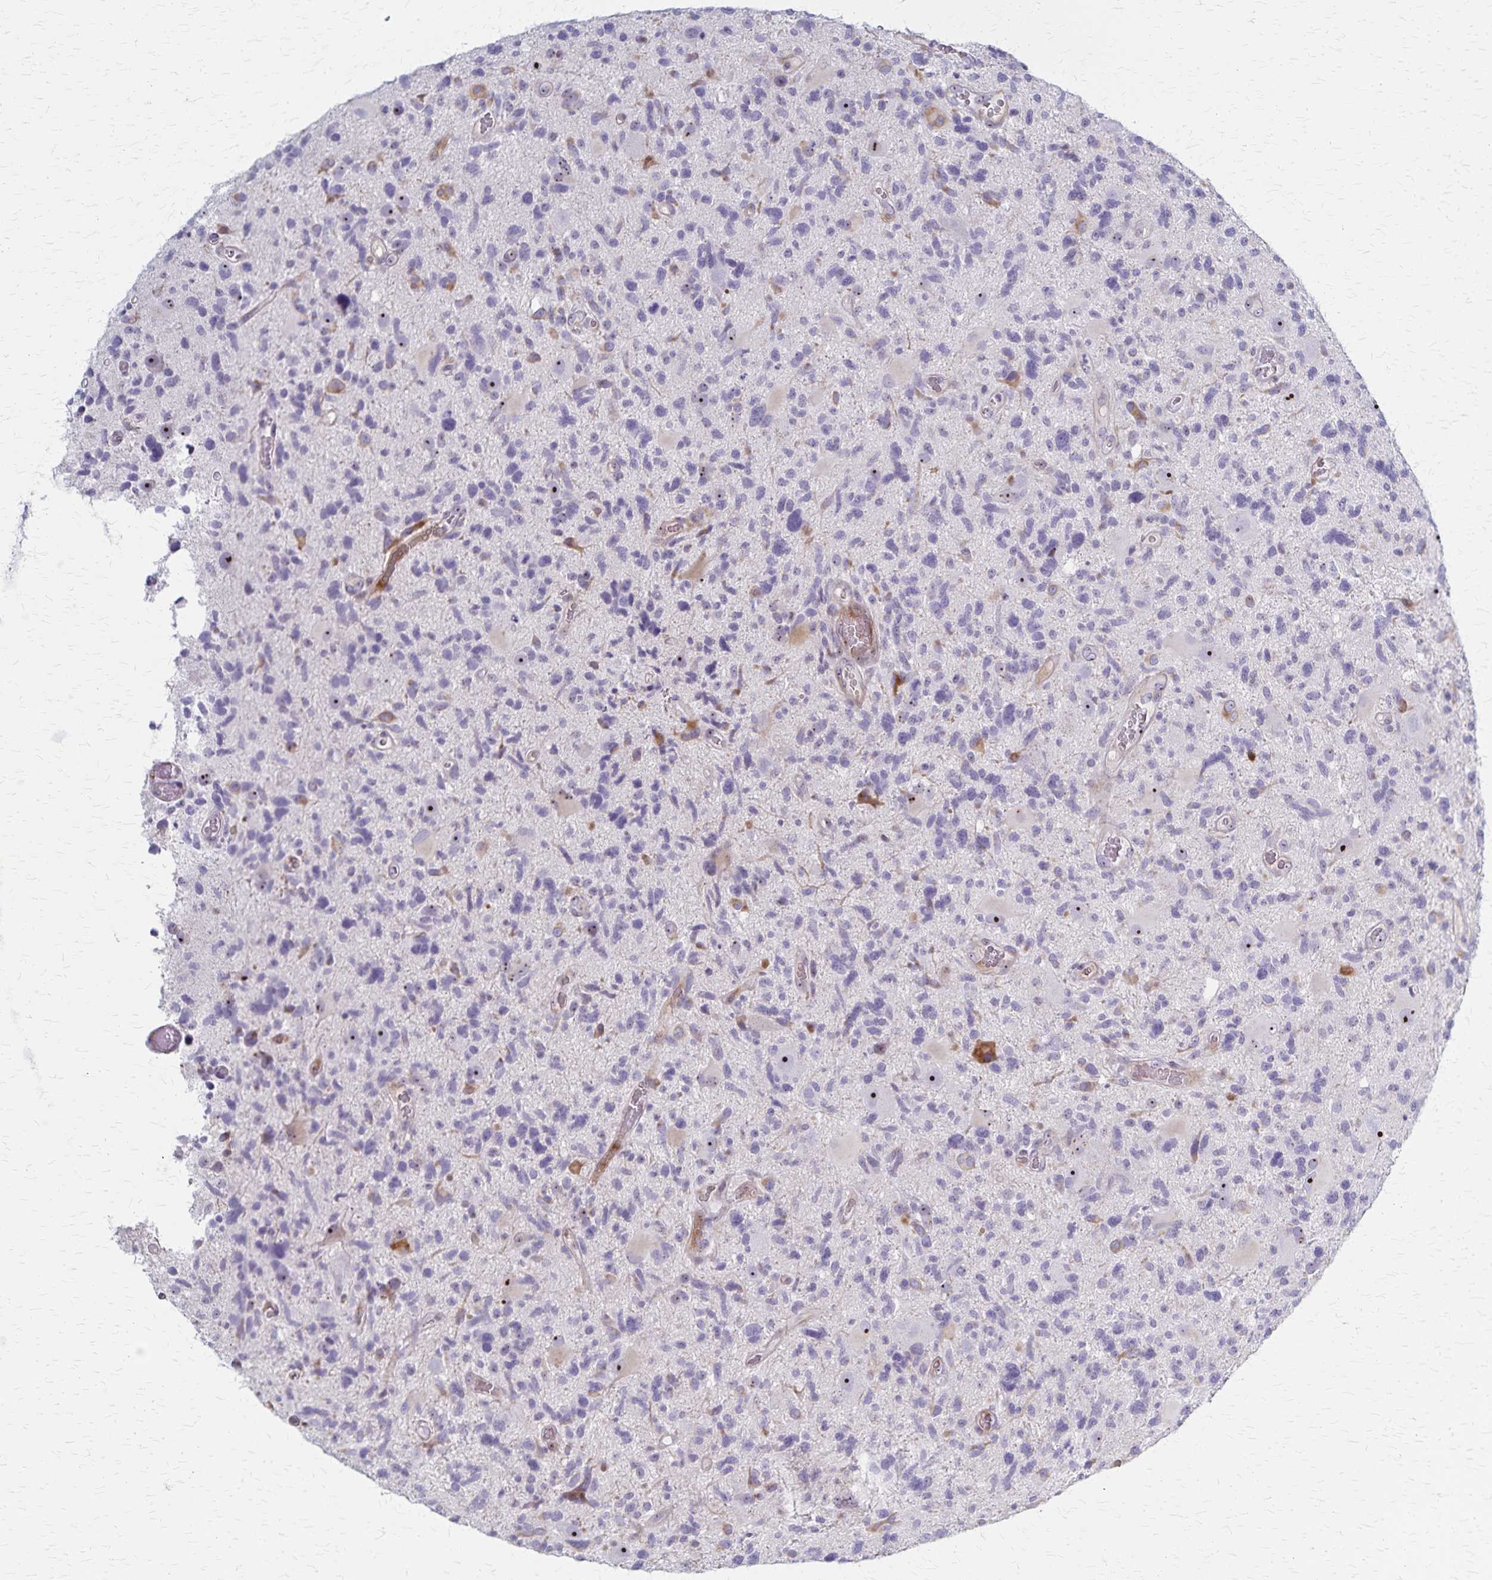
{"staining": {"intensity": "negative", "quantity": "none", "location": "none"}, "tissue": "glioma", "cell_type": "Tumor cells", "image_type": "cancer", "snomed": [{"axis": "morphology", "description": "Glioma, malignant, High grade"}, {"axis": "topography", "description": "Brain"}], "caption": "High magnification brightfield microscopy of high-grade glioma (malignant) stained with DAB (brown) and counterstained with hematoxylin (blue): tumor cells show no significant expression.", "gene": "DLK2", "patient": {"sex": "male", "age": 49}}